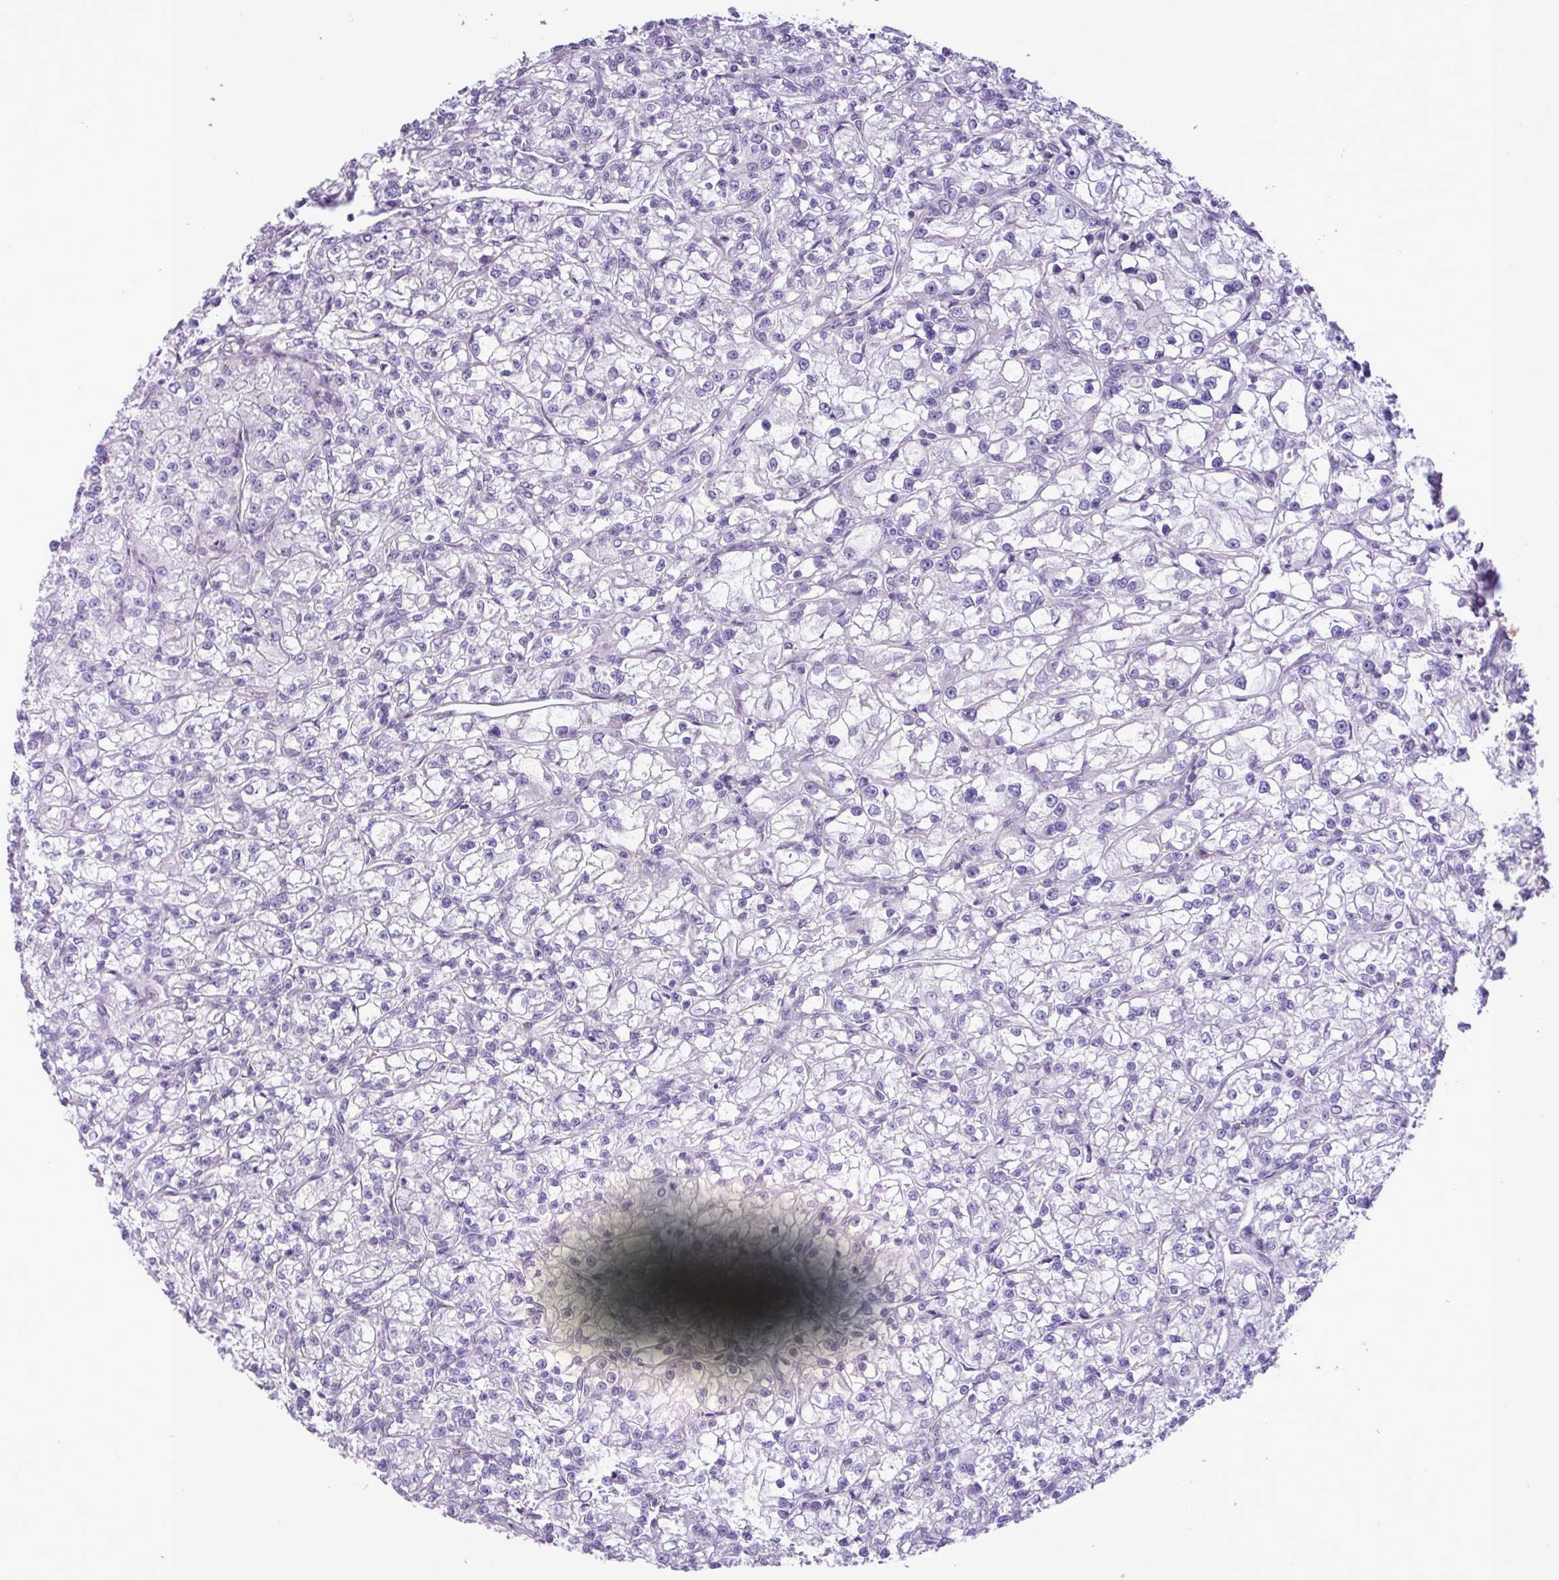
{"staining": {"intensity": "negative", "quantity": "none", "location": "none"}, "tissue": "renal cancer", "cell_type": "Tumor cells", "image_type": "cancer", "snomed": [{"axis": "morphology", "description": "Adenocarcinoma, NOS"}, {"axis": "topography", "description": "Kidney"}], "caption": "Image shows no protein staining in tumor cells of renal adenocarcinoma tissue.", "gene": "SPINK8", "patient": {"sex": "female", "age": 59}}